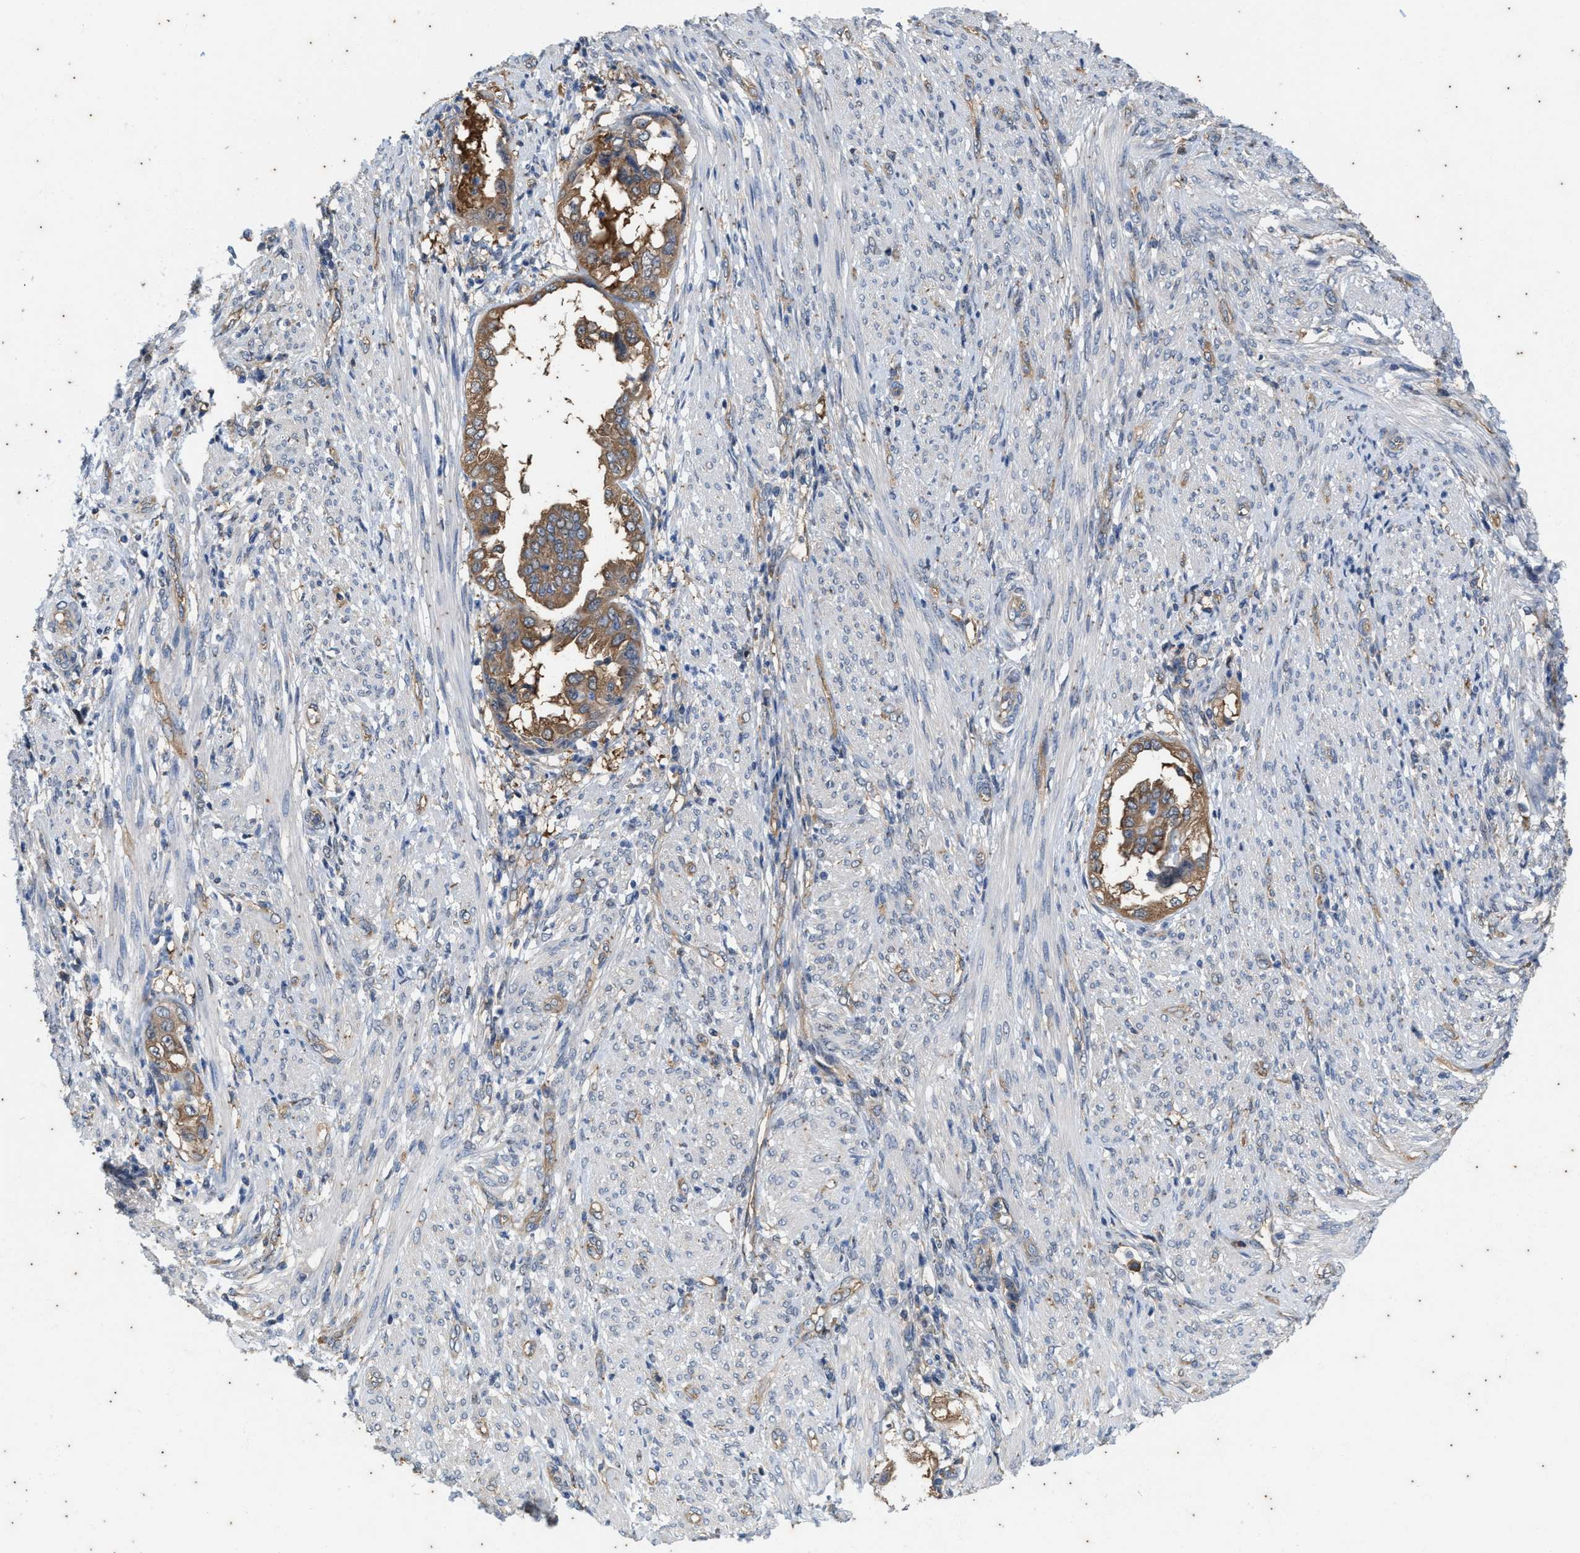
{"staining": {"intensity": "moderate", "quantity": ">75%", "location": "cytoplasmic/membranous"}, "tissue": "endometrial cancer", "cell_type": "Tumor cells", "image_type": "cancer", "snomed": [{"axis": "morphology", "description": "Adenocarcinoma, NOS"}, {"axis": "topography", "description": "Endometrium"}], "caption": "Adenocarcinoma (endometrial) stained with DAB immunohistochemistry (IHC) displays medium levels of moderate cytoplasmic/membranous staining in approximately >75% of tumor cells. (DAB IHC with brightfield microscopy, high magnification).", "gene": "COX19", "patient": {"sex": "female", "age": 85}}